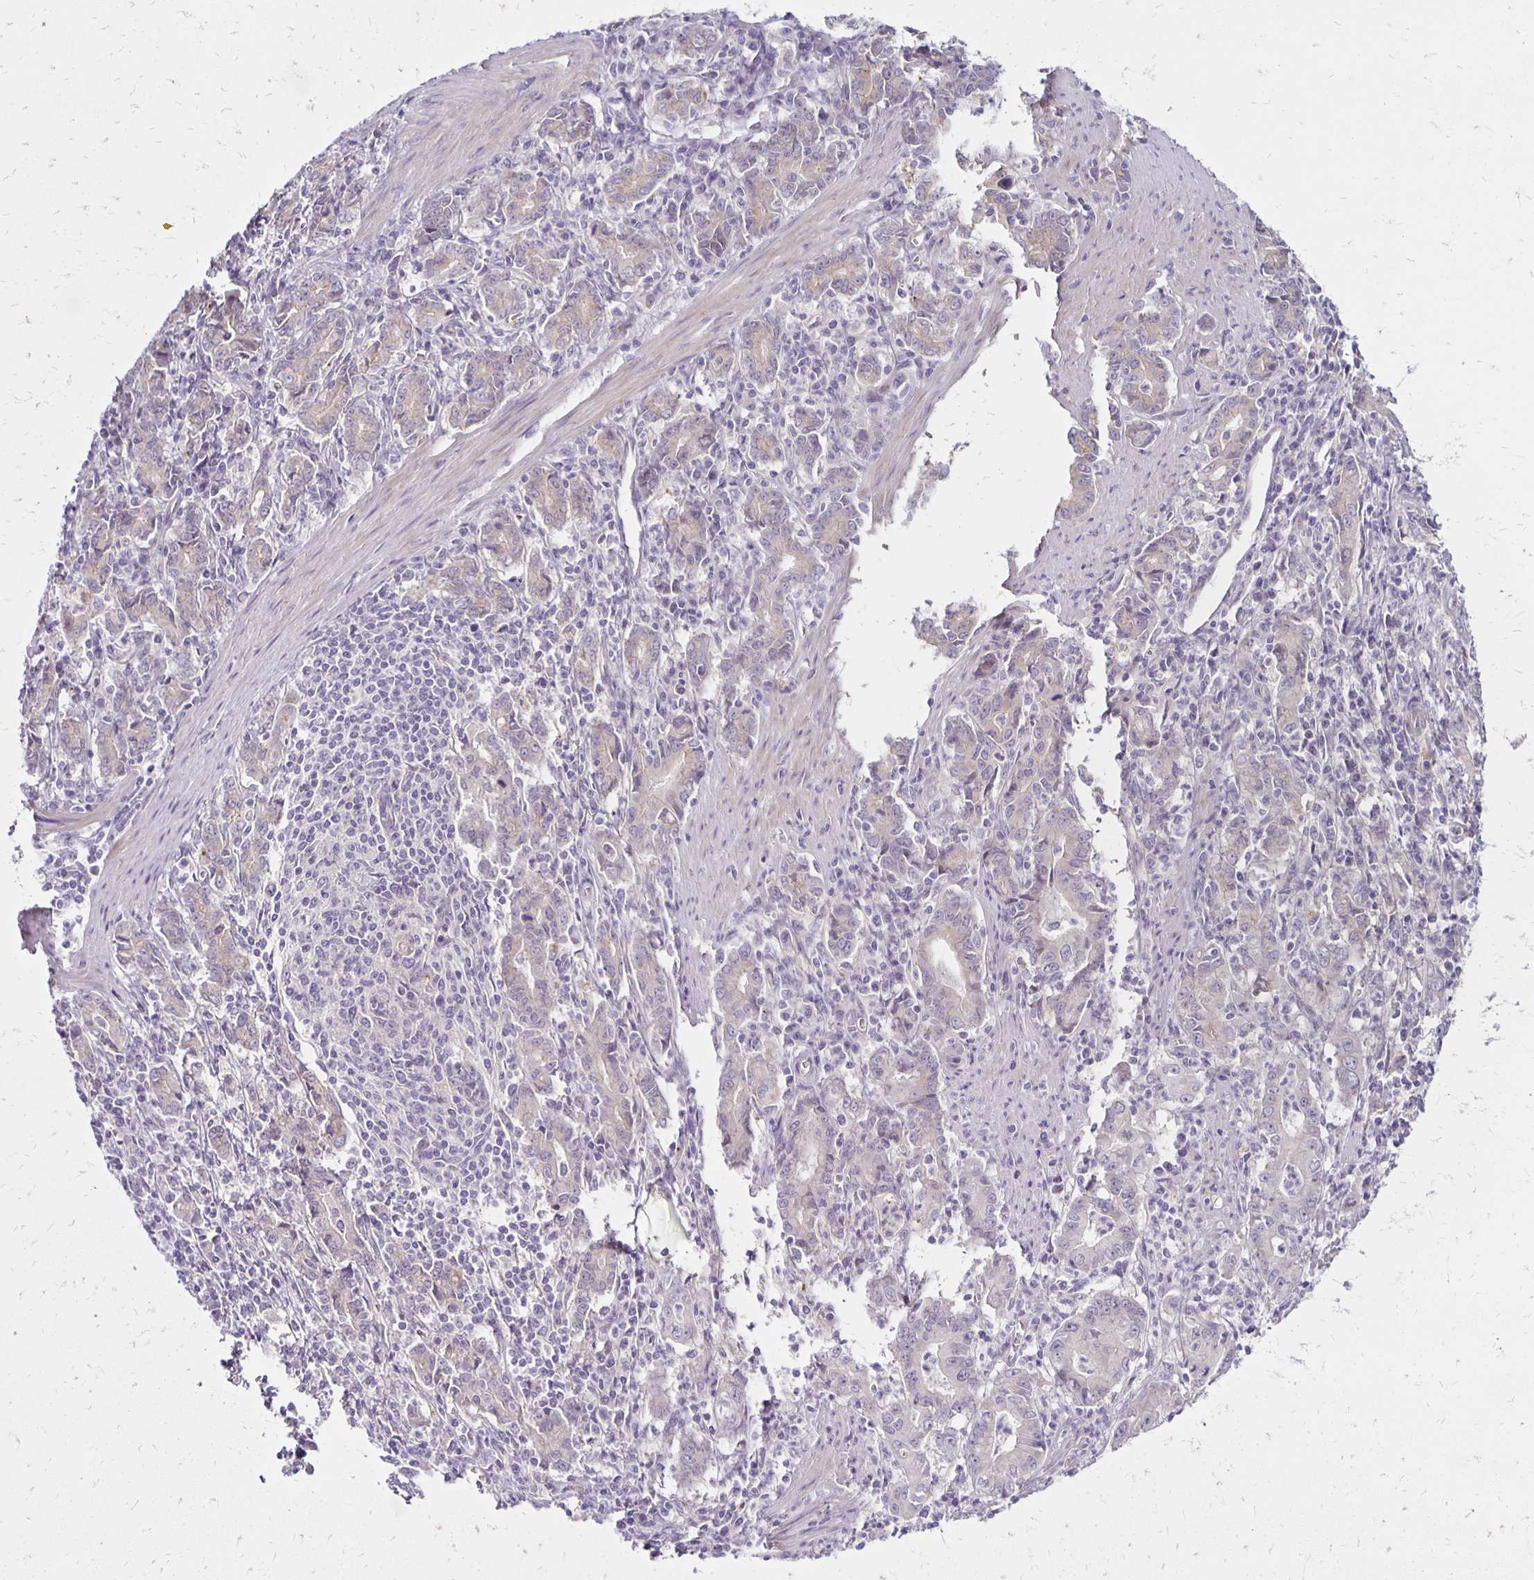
{"staining": {"intensity": "negative", "quantity": "none", "location": "none"}, "tissue": "stomach cancer", "cell_type": "Tumor cells", "image_type": "cancer", "snomed": [{"axis": "morphology", "description": "Adenocarcinoma, NOS"}, {"axis": "topography", "description": "Stomach, upper"}], "caption": "This is a image of immunohistochemistry staining of adenocarcinoma (stomach), which shows no expression in tumor cells.", "gene": "KATNBL1", "patient": {"sex": "female", "age": 79}}